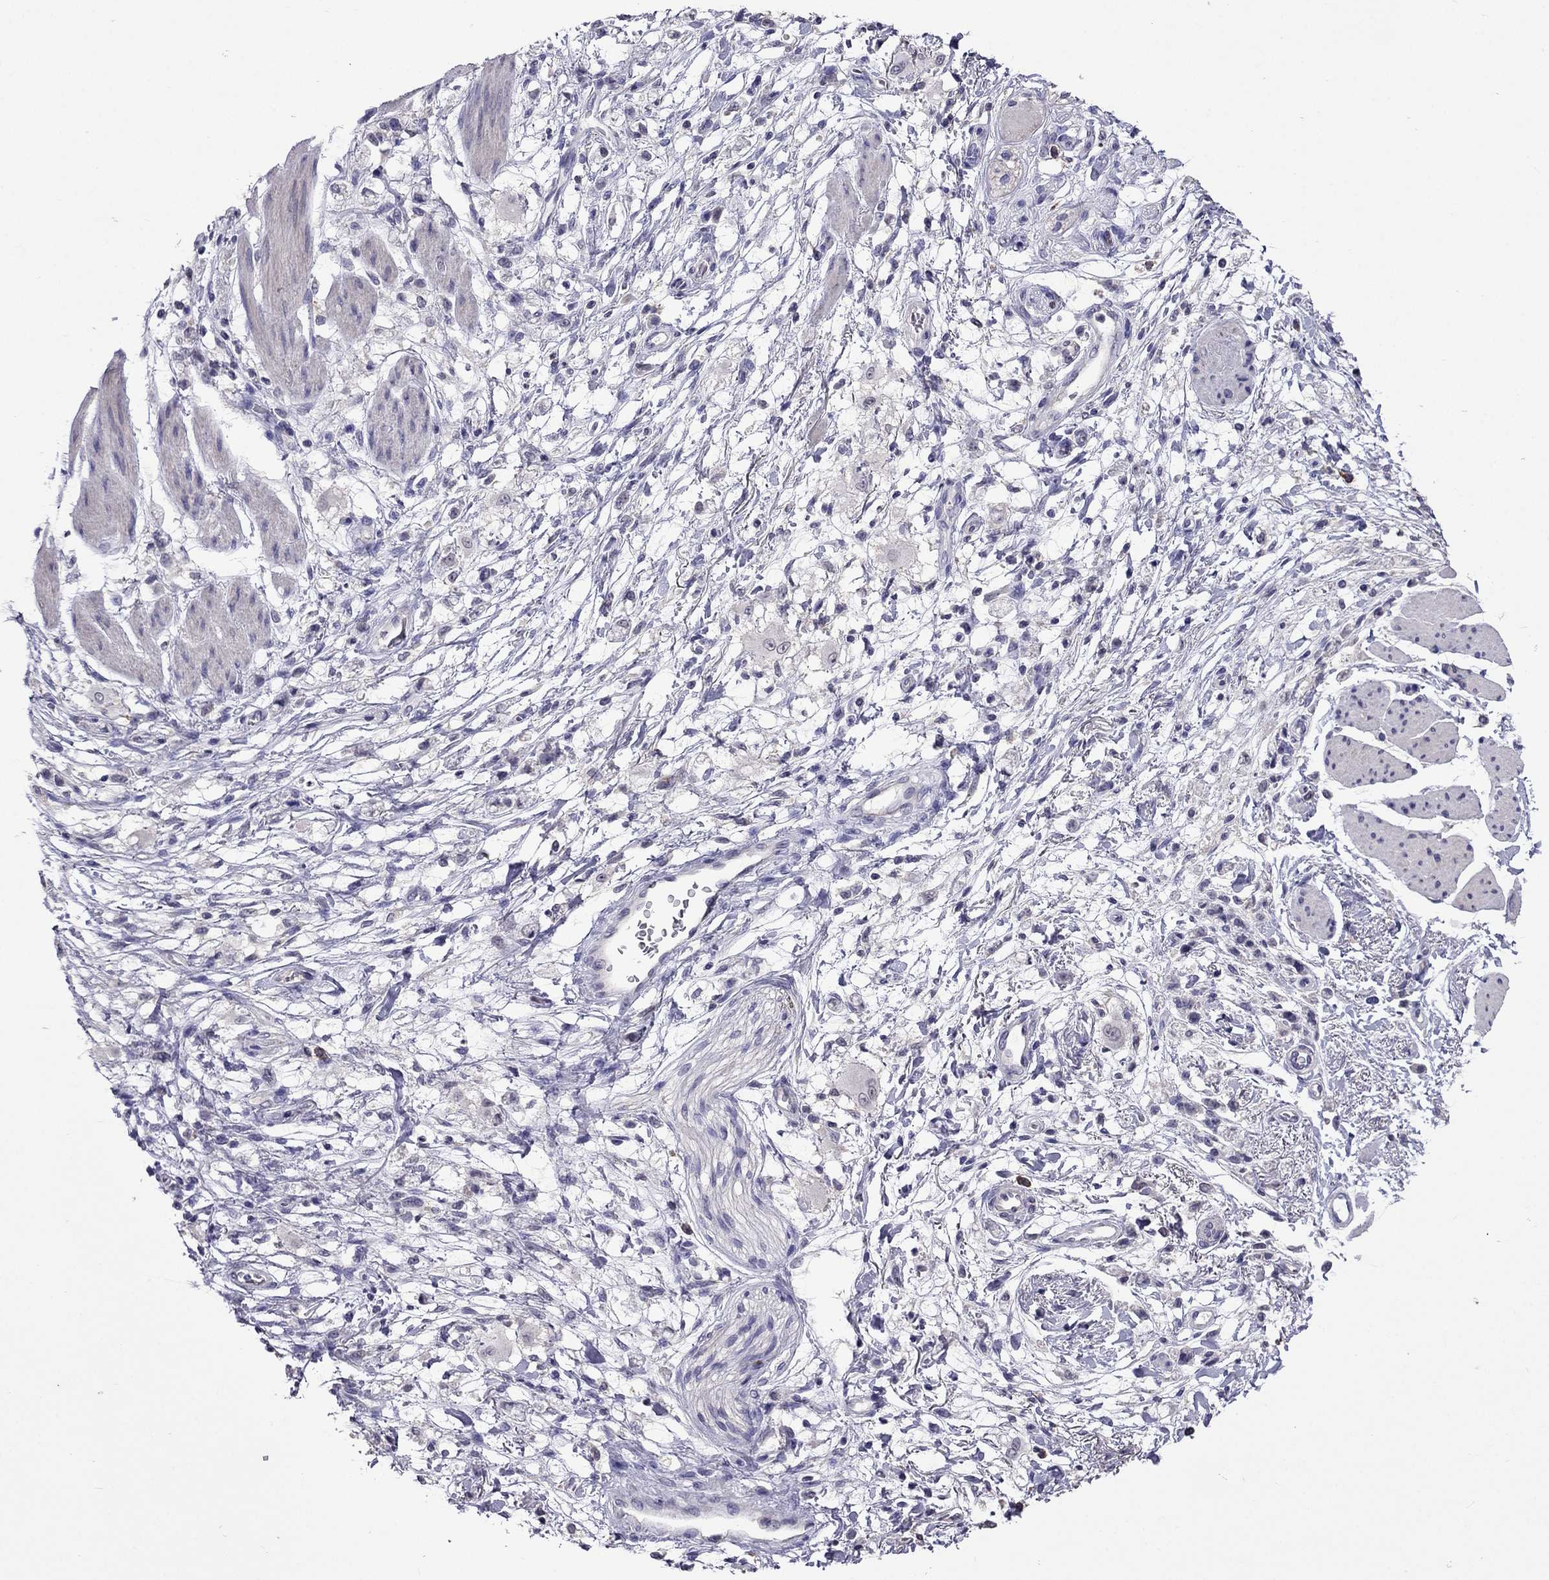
{"staining": {"intensity": "negative", "quantity": "none", "location": "none"}, "tissue": "stomach cancer", "cell_type": "Tumor cells", "image_type": "cancer", "snomed": [{"axis": "morphology", "description": "Adenocarcinoma, NOS"}, {"axis": "topography", "description": "Stomach"}], "caption": "DAB immunohistochemical staining of human stomach cancer displays no significant positivity in tumor cells.", "gene": "AQP9", "patient": {"sex": "female", "age": 60}}